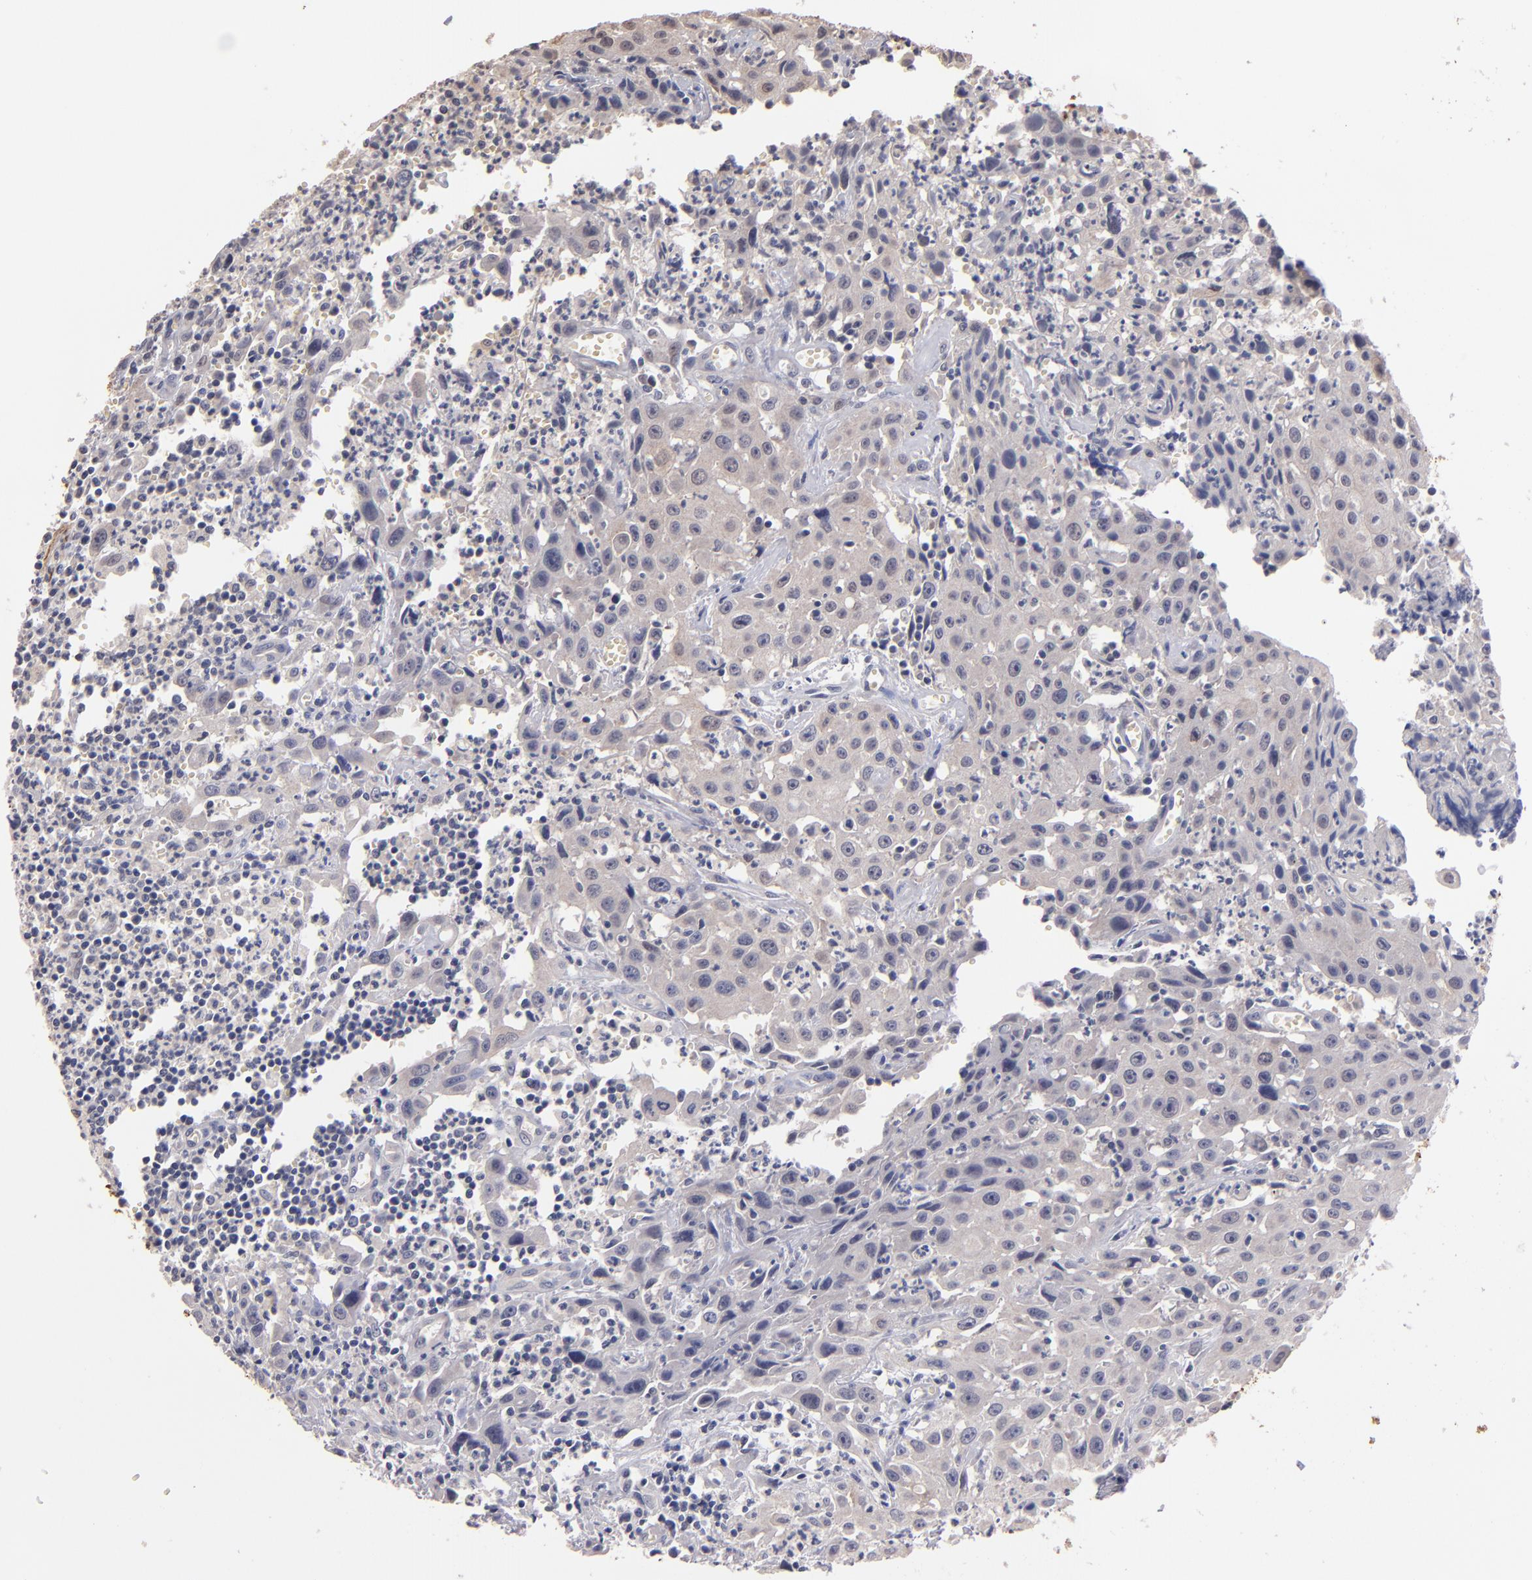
{"staining": {"intensity": "weak", "quantity": "25%-75%", "location": "cytoplasmic/membranous,nuclear"}, "tissue": "urothelial cancer", "cell_type": "Tumor cells", "image_type": "cancer", "snomed": [{"axis": "morphology", "description": "Urothelial carcinoma, High grade"}, {"axis": "topography", "description": "Urinary bladder"}], "caption": "Immunohistochemistry micrograph of high-grade urothelial carcinoma stained for a protein (brown), which exhibits low levels of weak cytoplasmic/membranous and nuclear staining in approximately 25%-75% of tumor cells.", "gene": "S100A1", "patient": {"sex": "male", "age": 66}}